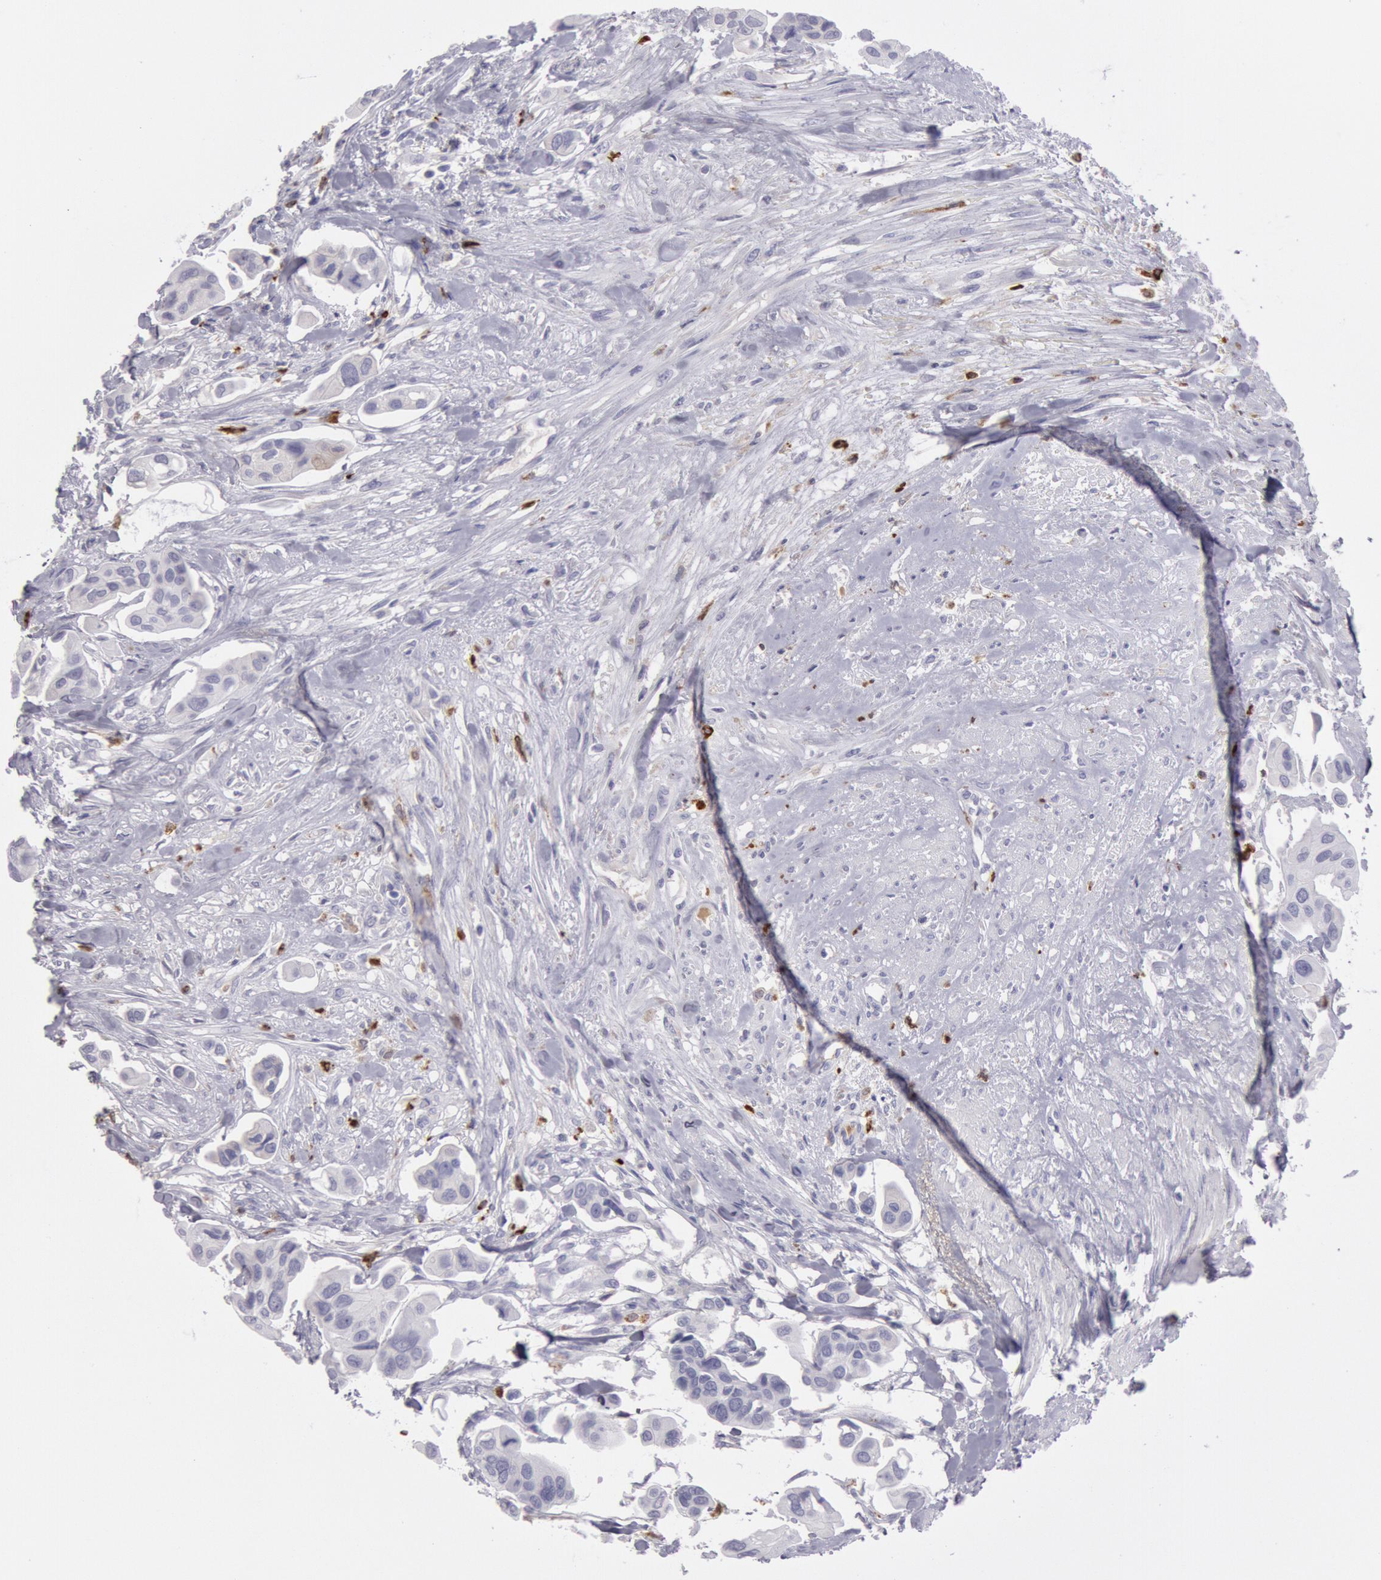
{"staining": {"intensity": "negative", "quantity": "none", "location": "none"}, "tissue": "urothelial cancer", "cell_type": "Tumor cells", "image_type": "cancer", "snomed": [{"axis": "morphology", "description": "Adenocarcinoma, NOS"}, {"axis": "topography", "description": "Urinary bladder"}], "caption": "Histopathology image shows no significant protein positivity in tumor cells of urothelial cancer.", "gene": "FCN1", "patient": {"sex": "male", "age": 61}}